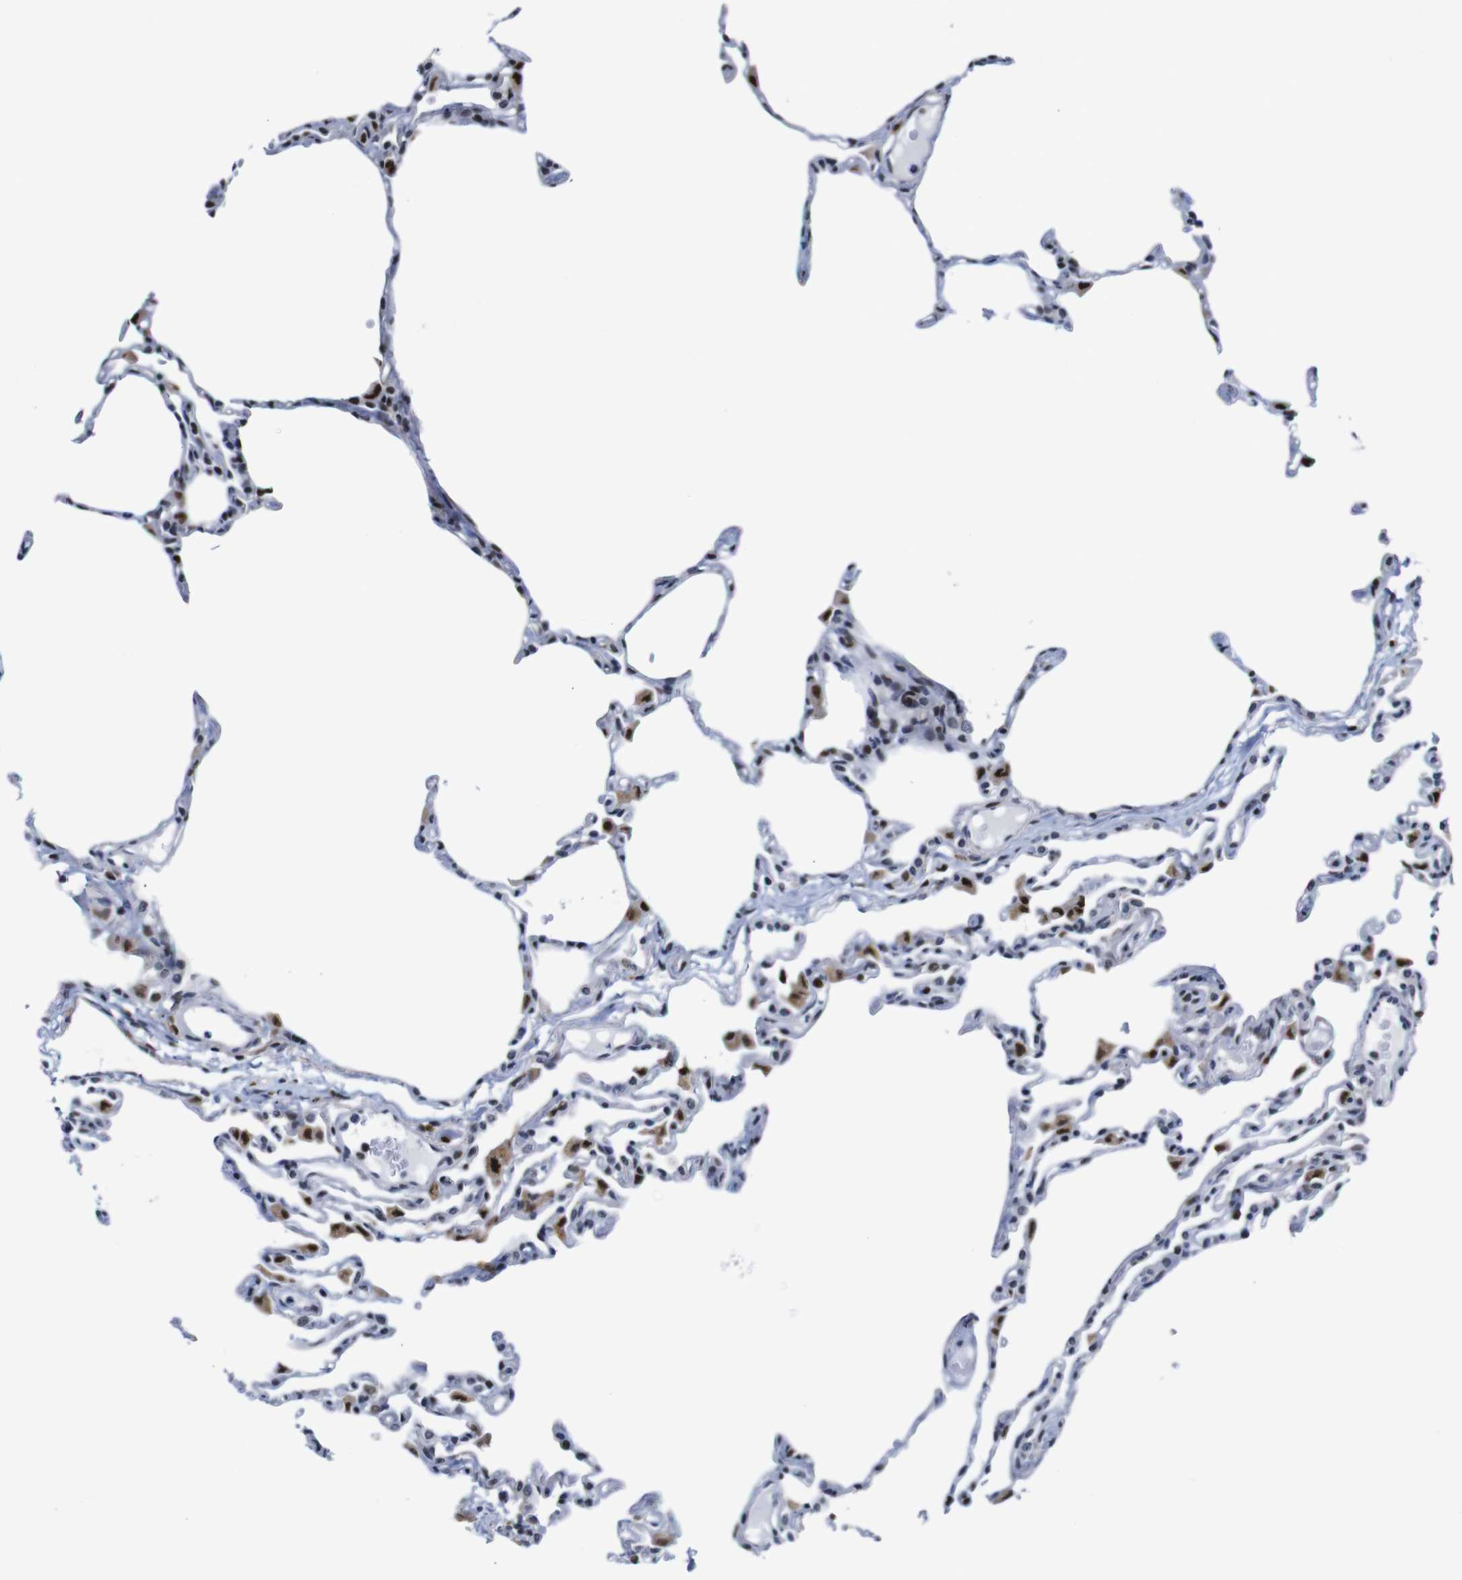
{"staining": {"intensity": "moderate", "quantity": "25%-75%", "location": "nuclear"}, "tissue": "lung", "cell_type": "Alveolar cells", "image_type": "normal", "snomed": [{"axis": "morphology", "description": "Normal tissue, NOS"}, {"axis": "topography", "description": "Lung"}], "caption": "A medium amount of moderate nuclear expression is present in about 25%-75% of alveolar cells in benign lung. The protein is shown in brown color, while the nuclei are stained blue.", "gene": "GATA6", "patient": {"sex": "female", "age": 49}}